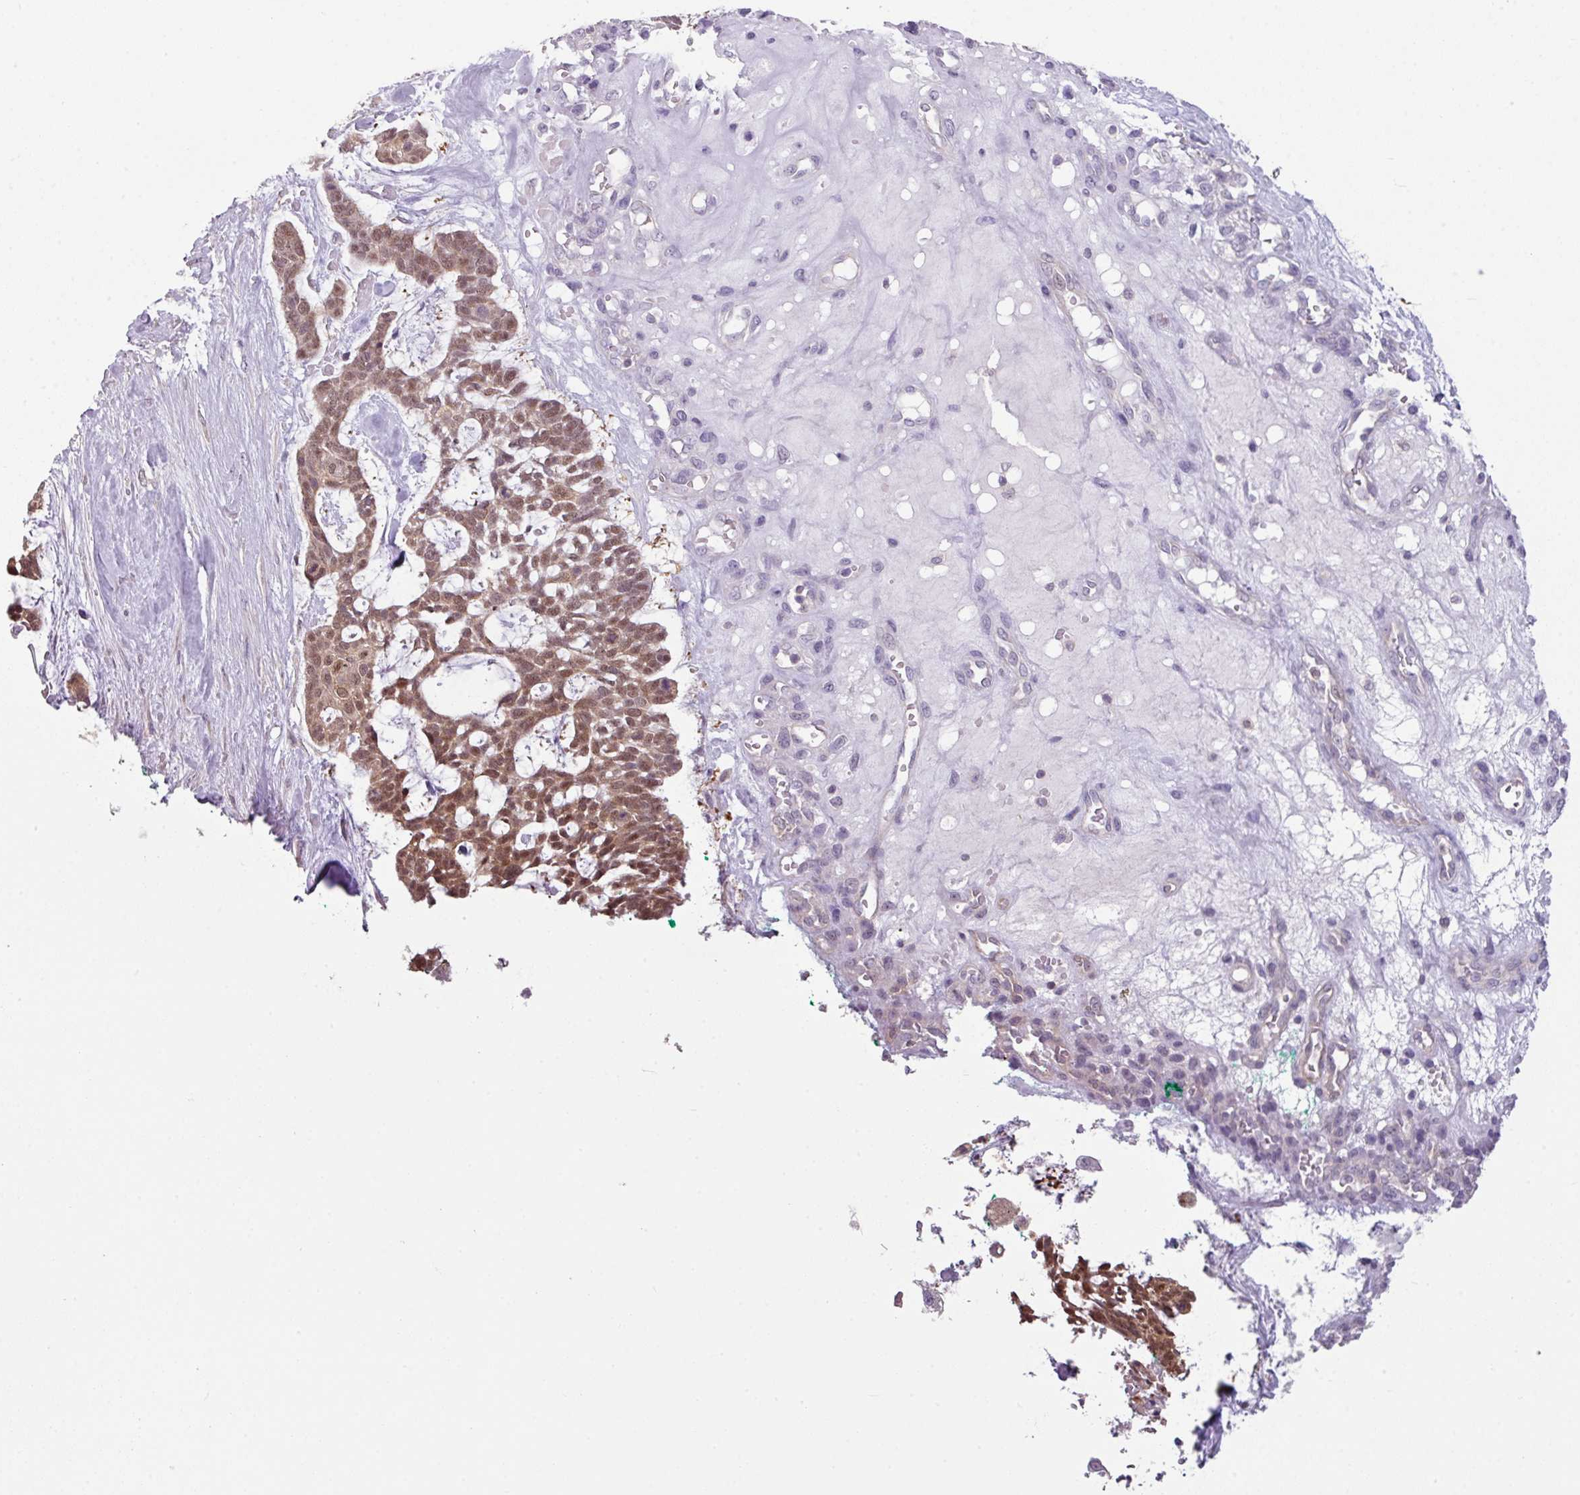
{"staining": {"intensity": "moderate", "quantity": ">75%", "location": "nuclear"}, "tissue": "skin cancer", "cell_type": "Tumor cells", "image_type": "cancer", "snomed": [{"axis": "morphology", "description": "Basal cell carcinoma"}, {"axis": "topography", "description": "Skin"}], "caption": "Human skin basal cell carcinoma stained for a protein (brown) reveals moderate nuclear positive expression in approximately >75% of tumor cells.", "gene": "TTLL12", "patient": {"sex": "male", "age": 88}}